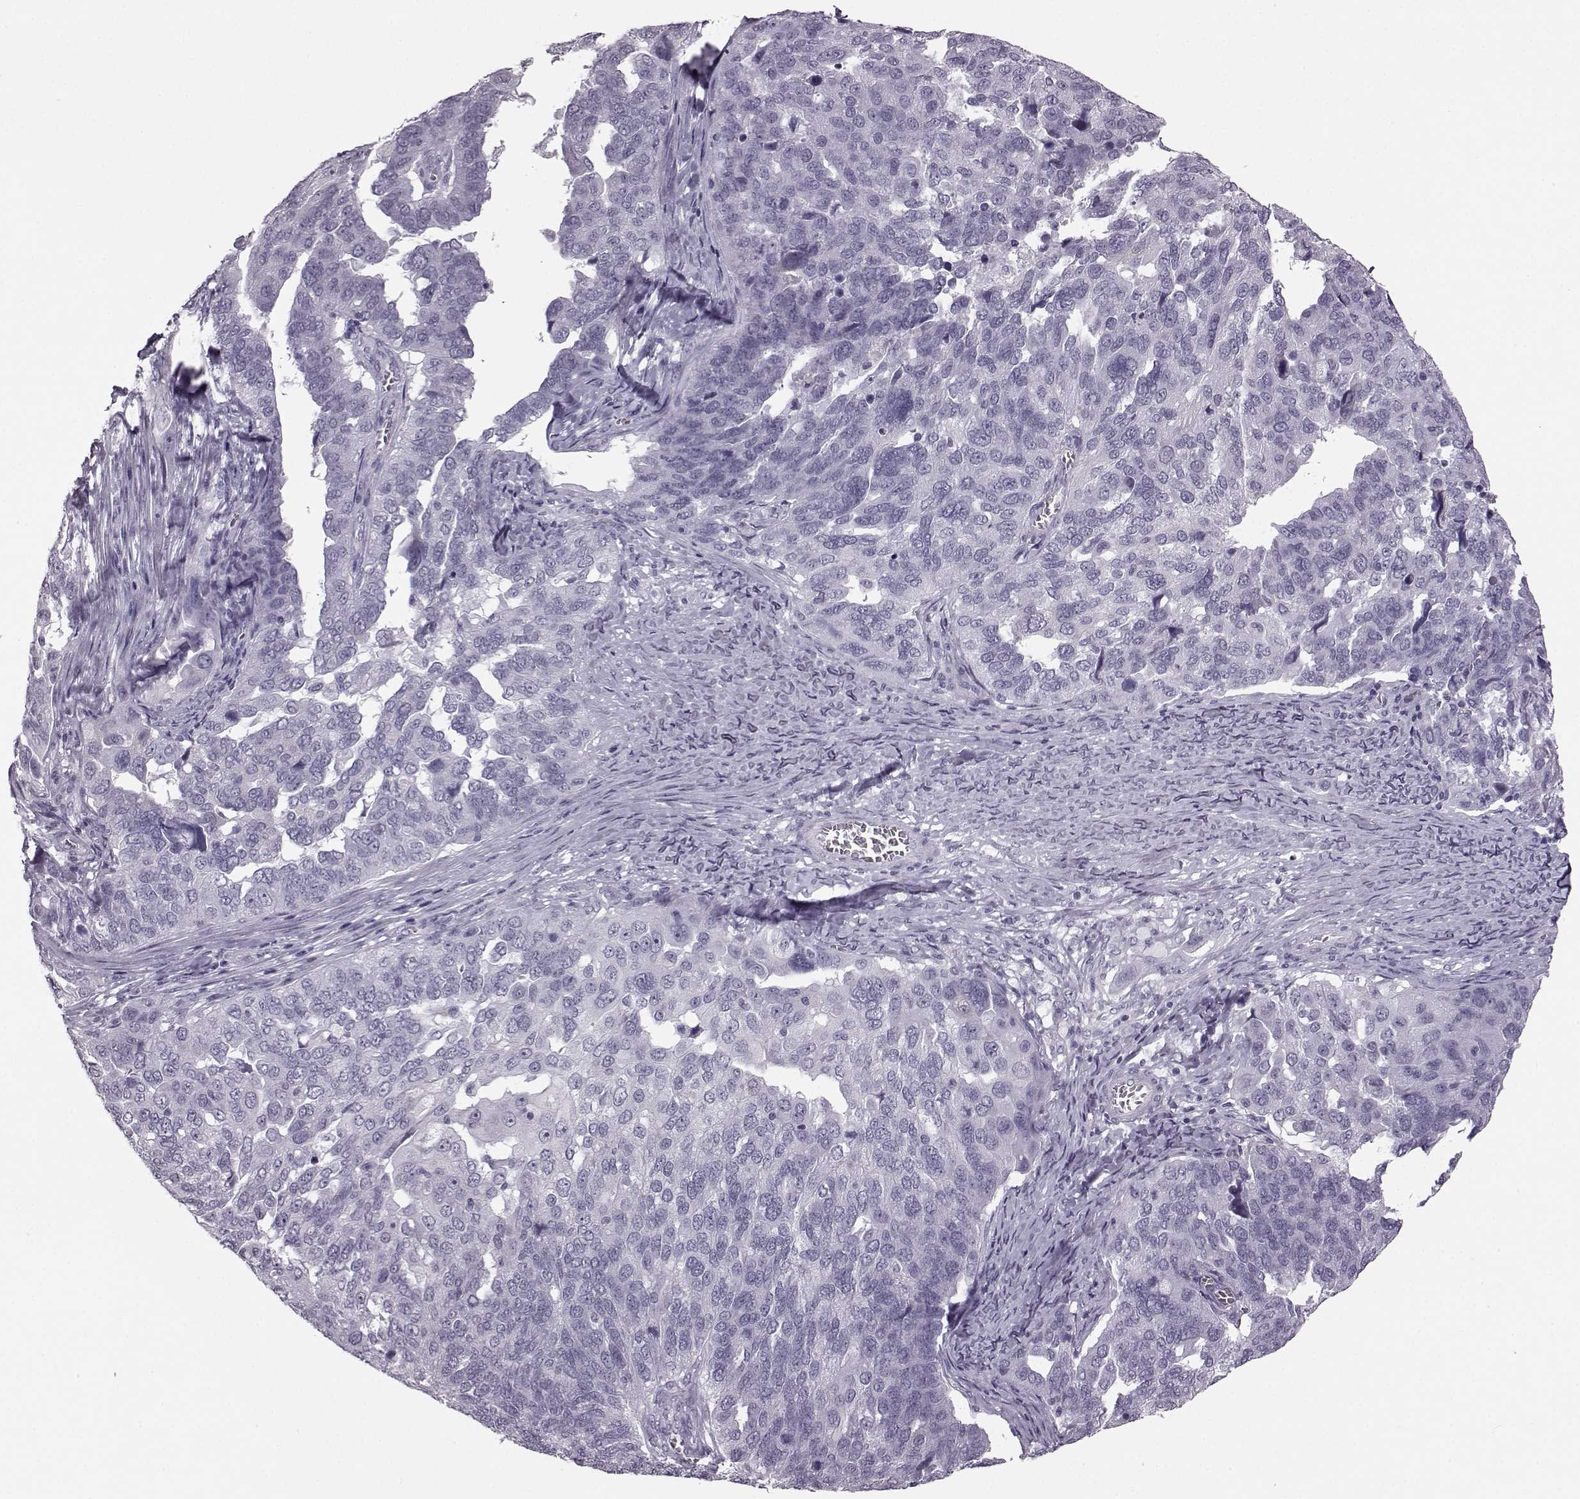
{"staining": {"intensity": "negative", "quantity": "none", "location": "none"}, "tissue": "ovarian cancer", "cell_type": "Tumor cells", "image_type": "cancer", "snomed": [{"axis": "morphology", "description": "Carcinoma, endometroid"}, {"axis": "topography", "description": "Soft tissue"}, {"axis": "topography", "description": "Ovary"}], "caption": "The immunohistochemistry image has no significant expression in tumor cells of ovarian cancer (endometroid carcinoma) tissue.", "gene": "JSRP1", "patient": {"sex": "female", "age": 52}}